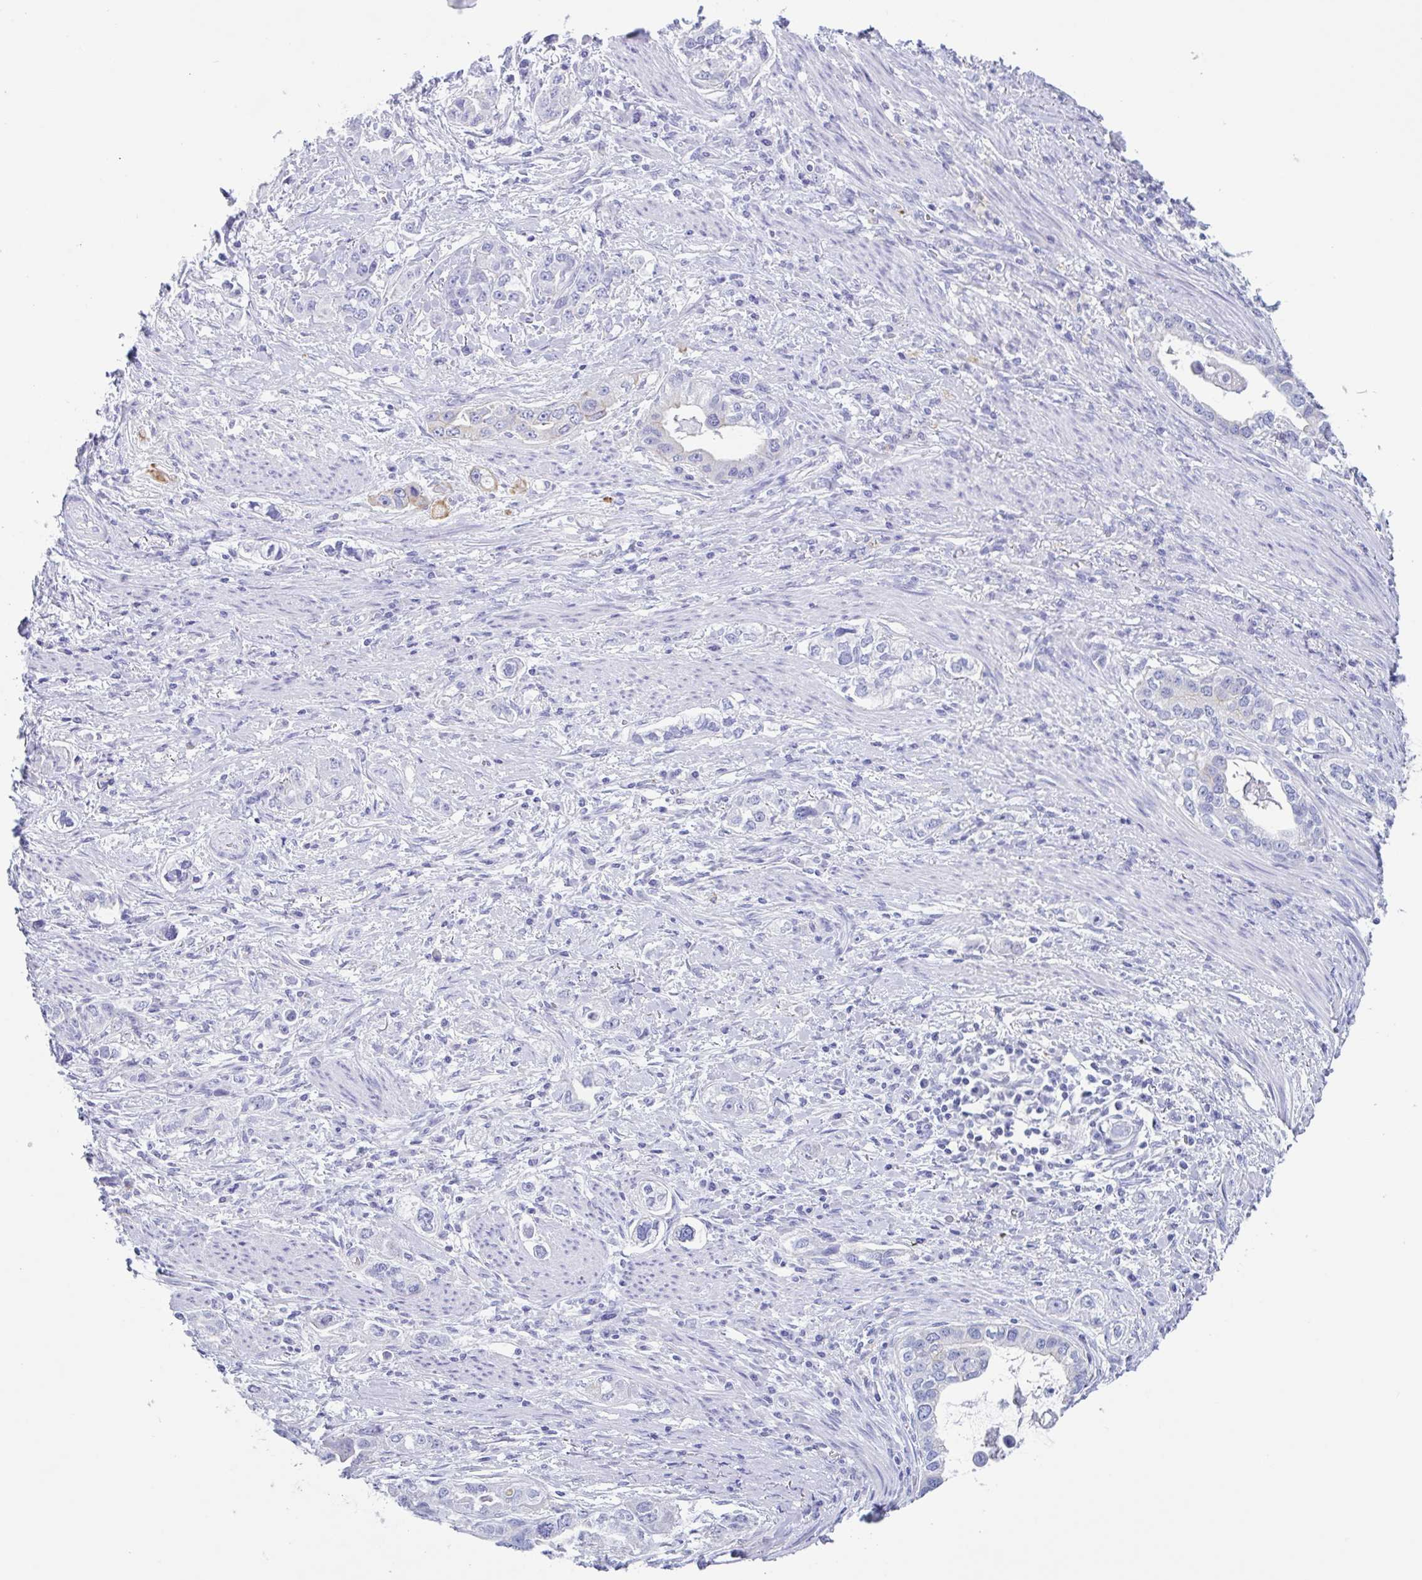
{"staining": {"intensity": "moderate", "quantity": "<25%", "location": "cytoplasmic/membranous"}, "tissue": "stomach cancer", "cell_type": "Tumor cells", "image_type": "cancer", "snomed": [{"axis": "morphology", "description": "Adenocarcinoma, NOS"}, {"axis": "topography", "description": "Stomach, lower"}], "caption": "Immunohistochemistry (DAB) staining of human stomach cancer (adenocarcinoma) displays moderate cytoplasmic/membranous protein expression in about <25% of tumor cells.", "gene": "DTWD2", "patient": {"sex": "female", "age": 93}}